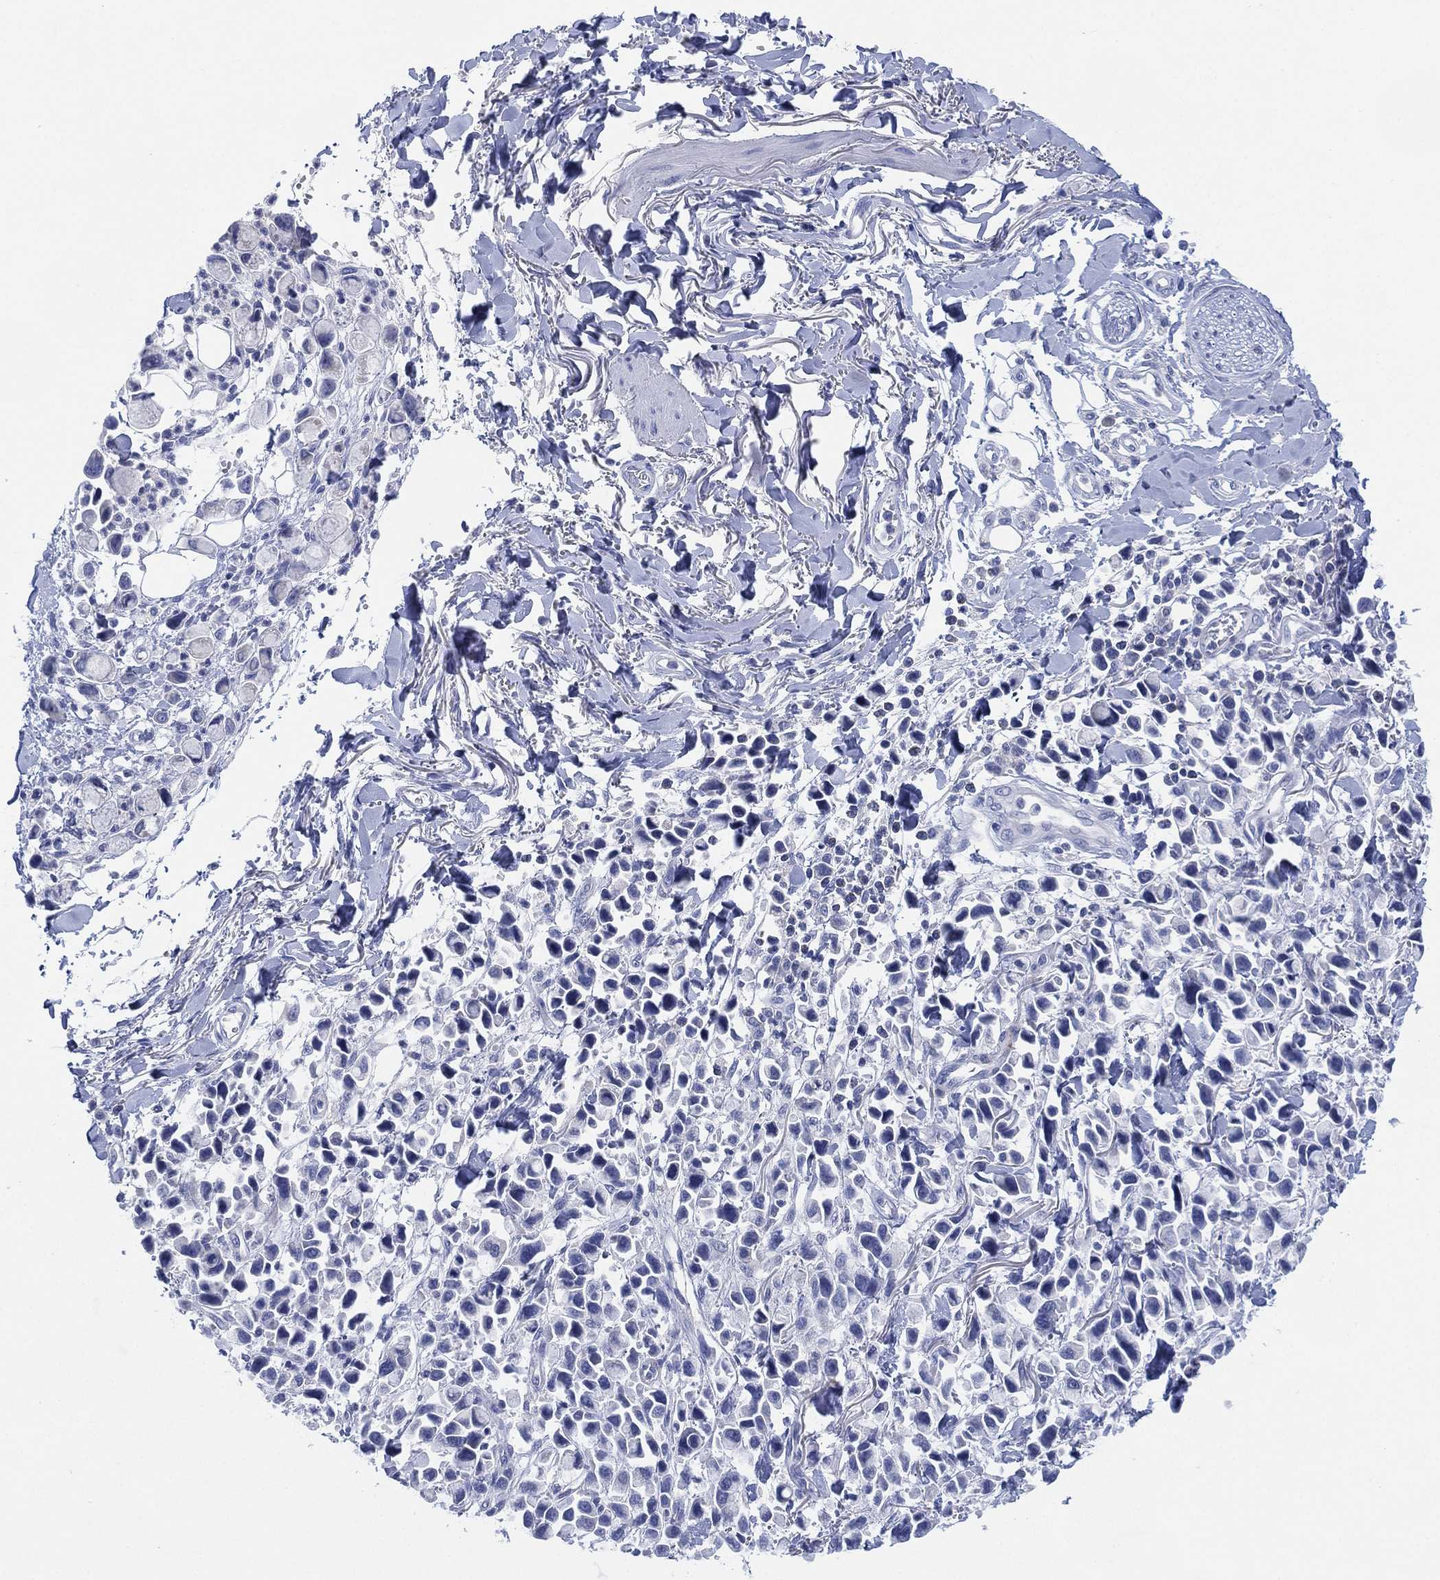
{"staining": {"intensity": "negative", "quantity": "none", "location": "none"}, "tissue": "stomach cancer", "cell_type": "Tumor cells", "image_type": "cancer", "snomed": [{"axis": "morphology", "description": "Adenocarcinoma, NOS"}, {"axis": "topography", "description": "Stomach"}], "caption": "Tumor cells show no significant protein staining in stomach cancer. (DAB immunohistochemistry visualized using brightfield microscopy, high magnification).", "gene": "ADAD2", "patient": {"sex": "female", "age": 81}}